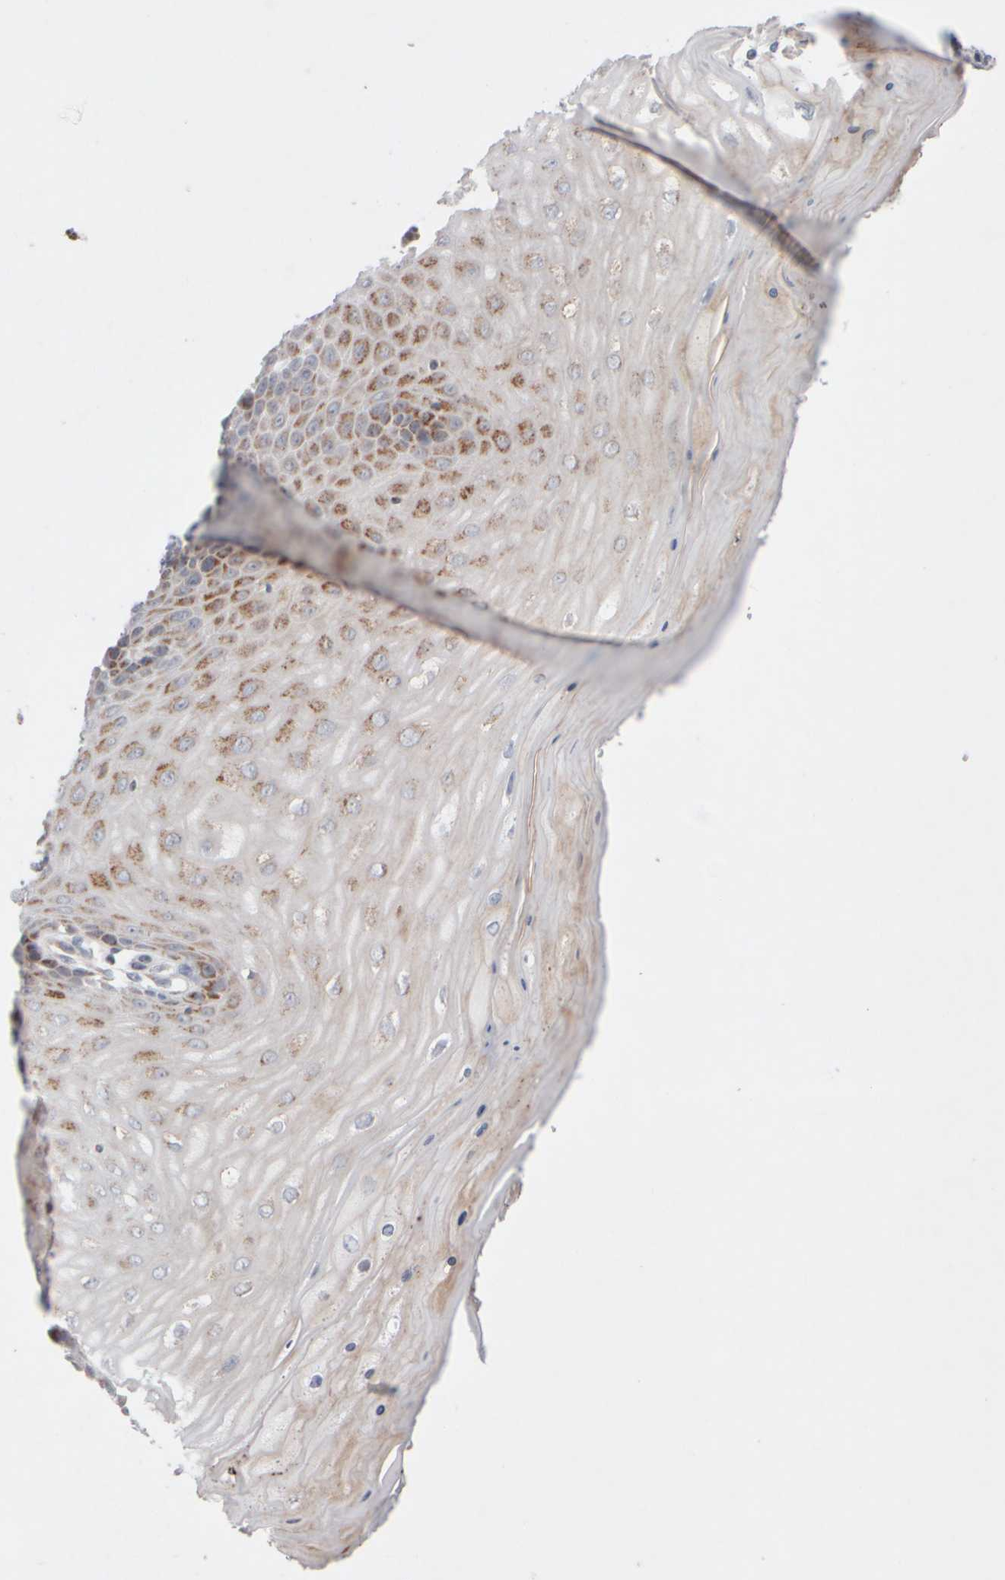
{"staining": {"intensity": "moderate", "quantity": "<25%", "location": "cytoplasmic/membranous"}, "tissue": "cervix", "cell_type": "Glandular cells", "image_type": "normal", "snomed": [{"axis": "morphology", "description": "Normal tissue, NOS"}, {"axis": "topography", "description": "Cervix"}], "caption": "Brown immunohistochemical staining in unremarkable cervix demonstrates moderate cytoplasmic/membranous positivity in approximately <25% of glandular cells.", "gene": "CHADL", "patient": {"sex": "female", "age": 55}}